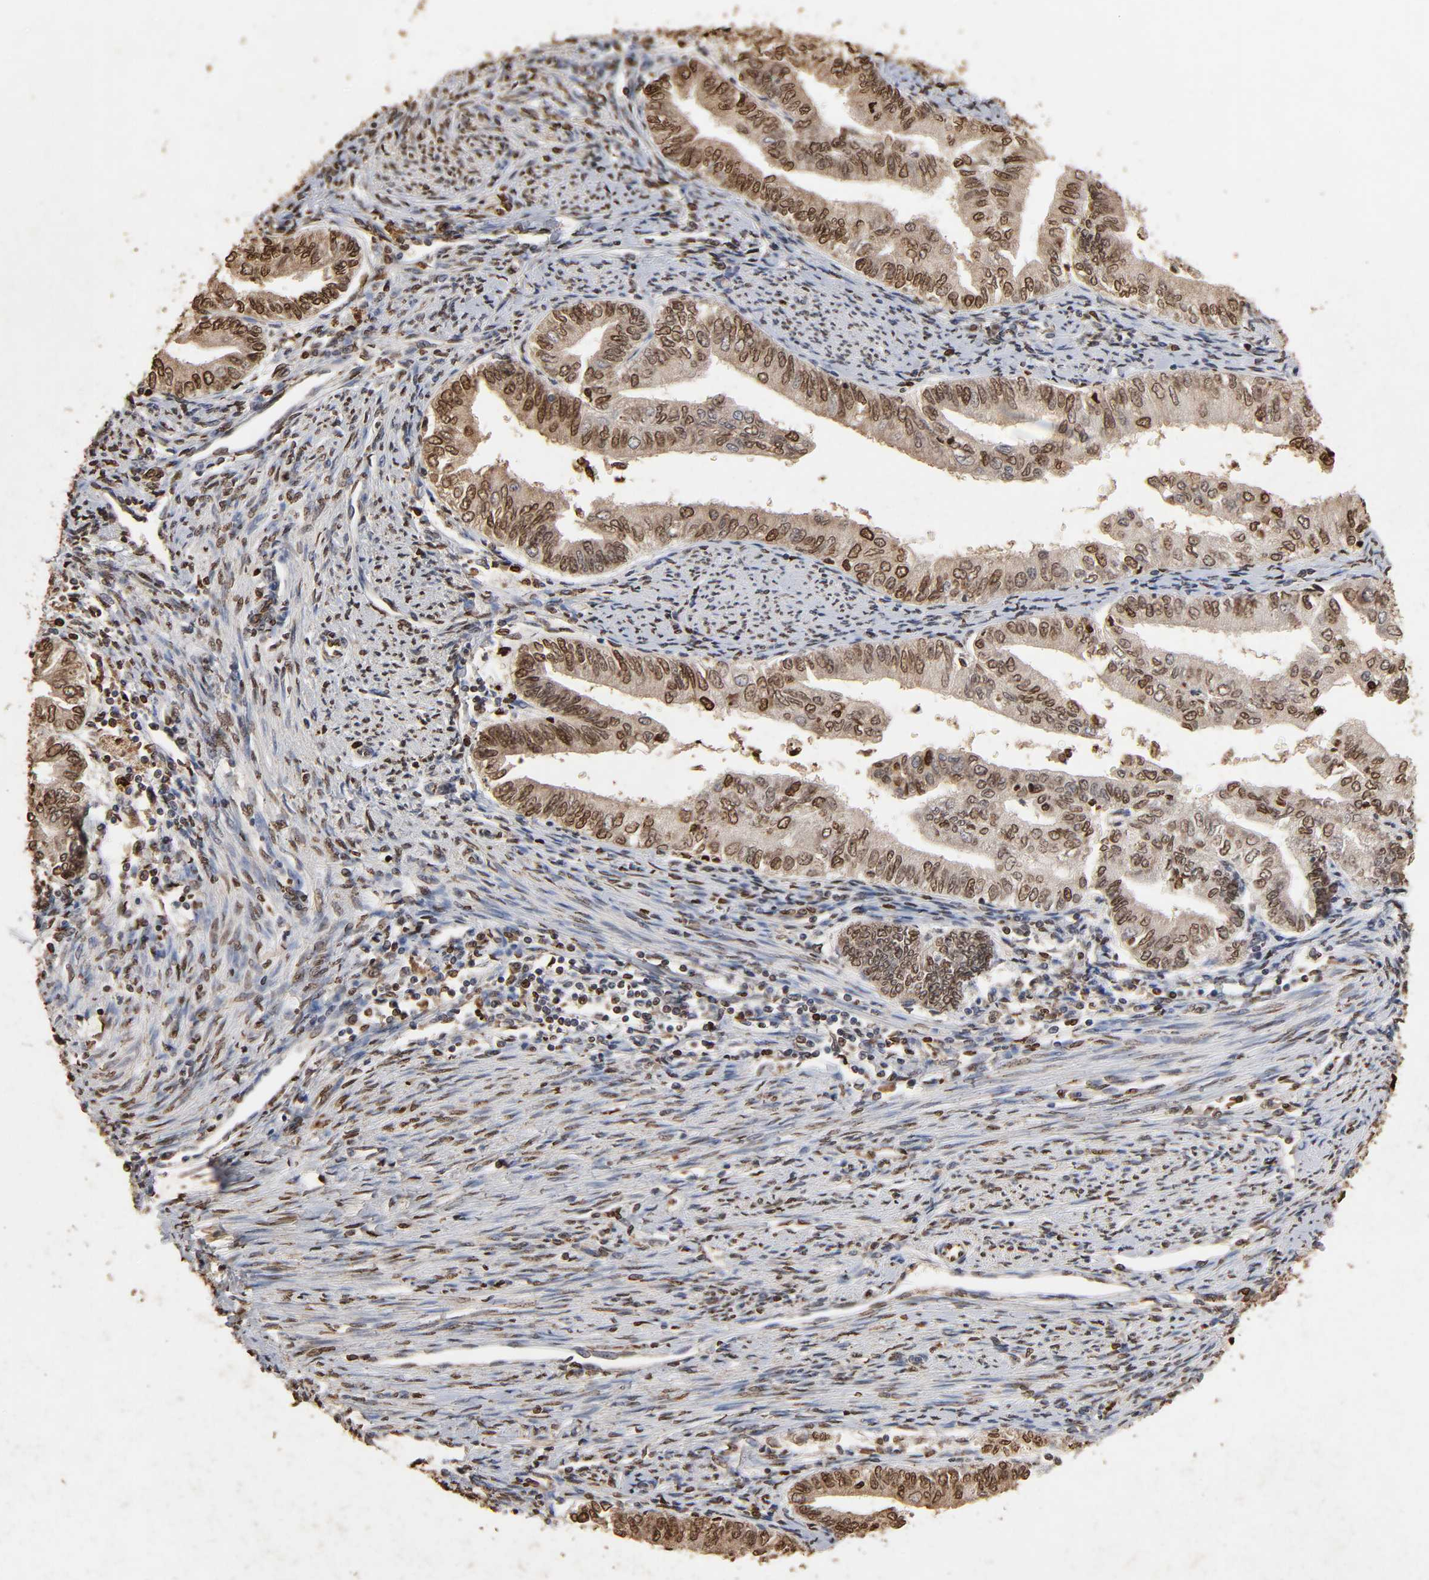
{"staining": {"intensity": "moderate", "quantity": ">75%", "location": "cytoplasmic/membranous,nuclear"}, "tissue": "endometrial cancer", "cell_type": "Tumor cells", "image_type": "cancer", "snomed": [{"axis": "morphology", "description": "Adenocarcinoma, NOS"}, {"axis": "topography", "description": "Endometrium"}], "caption": "Endometrial adenocarcinoma tissue displays moderate cytoplasmic/membranous and nuclear positivity in about >75% of tumor cells, visualized by immunohistochemistry.", "gene": "CYCS", "patient": {"sex": "female", "age": 66}}